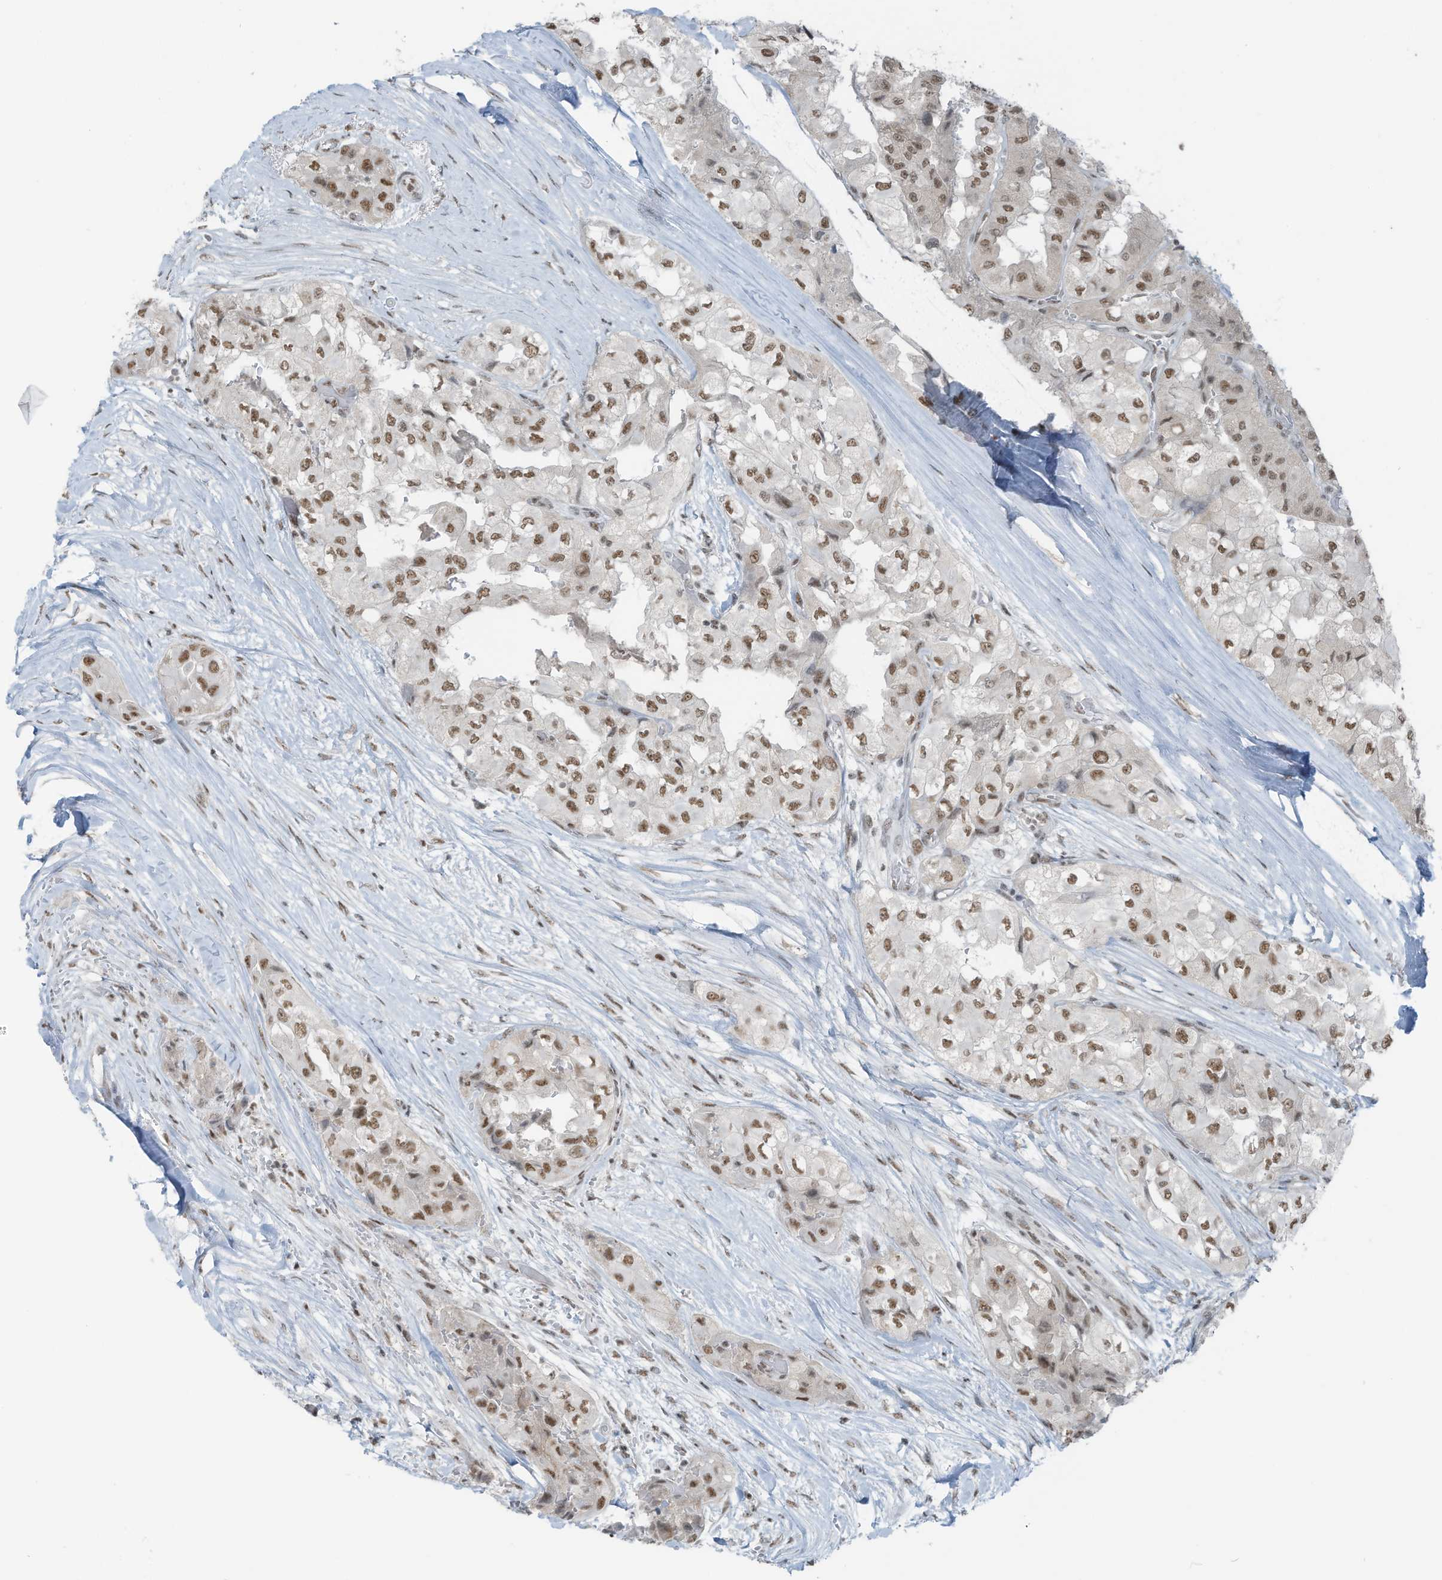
{"staining": {"intensity": "moderate", "quantity": ">75%", "location": "nuclear"}, "tissue": "thyroid cancer", "cell_type": "Tumor cells", "image_type": "cancer", "snomed": [{"axis": "morphology", "description": "Papillary adenocarcinoma, NOS"}, {"axis": "topography", "description": "Thyroid gland"}], "caption": "The histopathology image displays immunohistochemical staining of thyroid cancer (papillary adenocarcinoma). There is moderate nuclear staining is appreciated in approximately >75% of tumor cells.", "gene": "WRNIP1", "patient": {"sex": "female", "age": 59}}